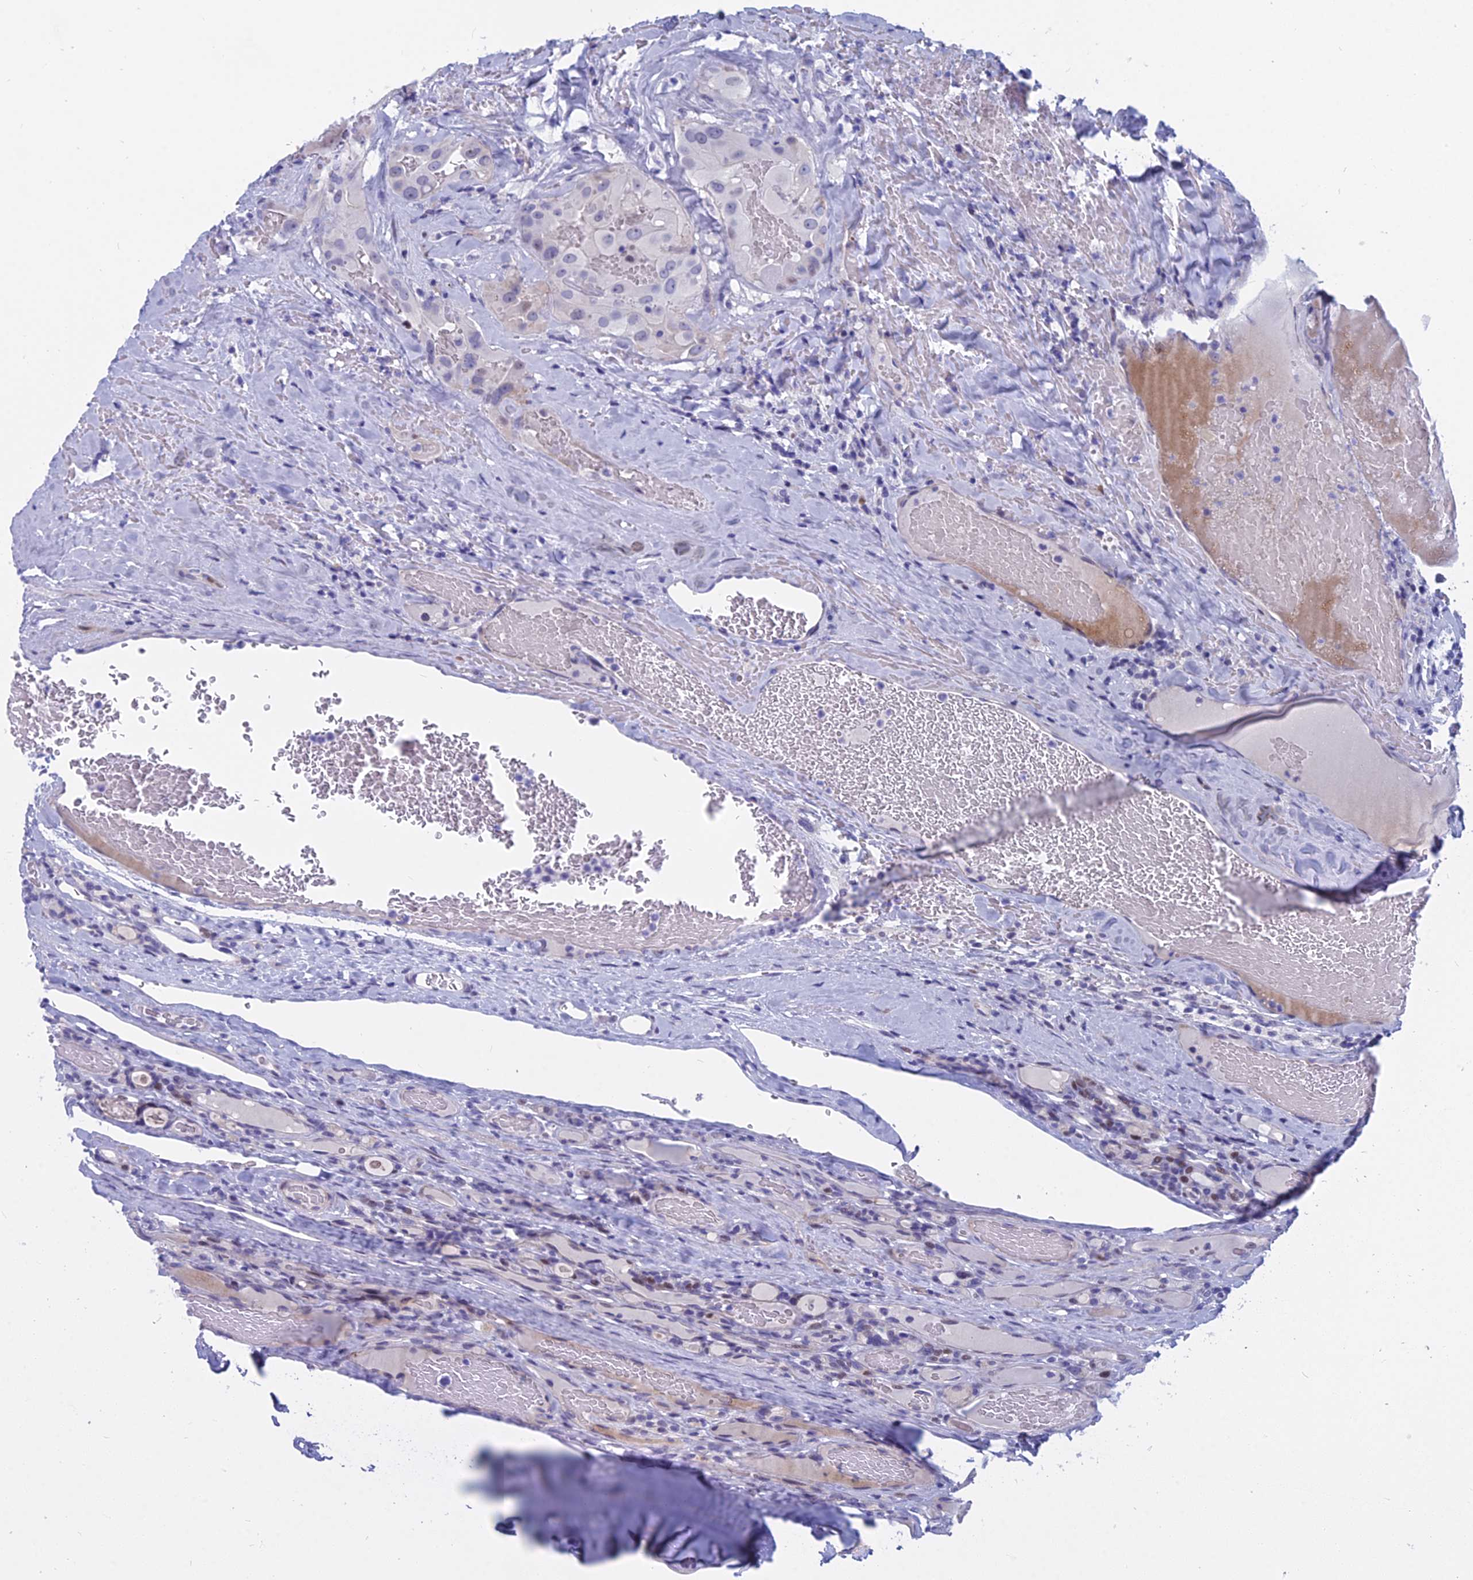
{"staining": {"intensity": "negative", "quantity": "none", "location": "none"}, "tissue": "thyroid cancer", "cell_type": "Tumor cells", "image_type": "cancer", "snomed": [{"axis": "morphology", "description": "Papillary adenocarcinoma, NOS"}, {"axis": "topography", "description": "Thyroid gland"}], "caption": "This is an IHC photomicrograph of papillary adenocarcinoma (thyroid). There is no positivity in tumor cells.", "gene": "MYBPC2", "patient": {"sex": "female", "age": 72}}